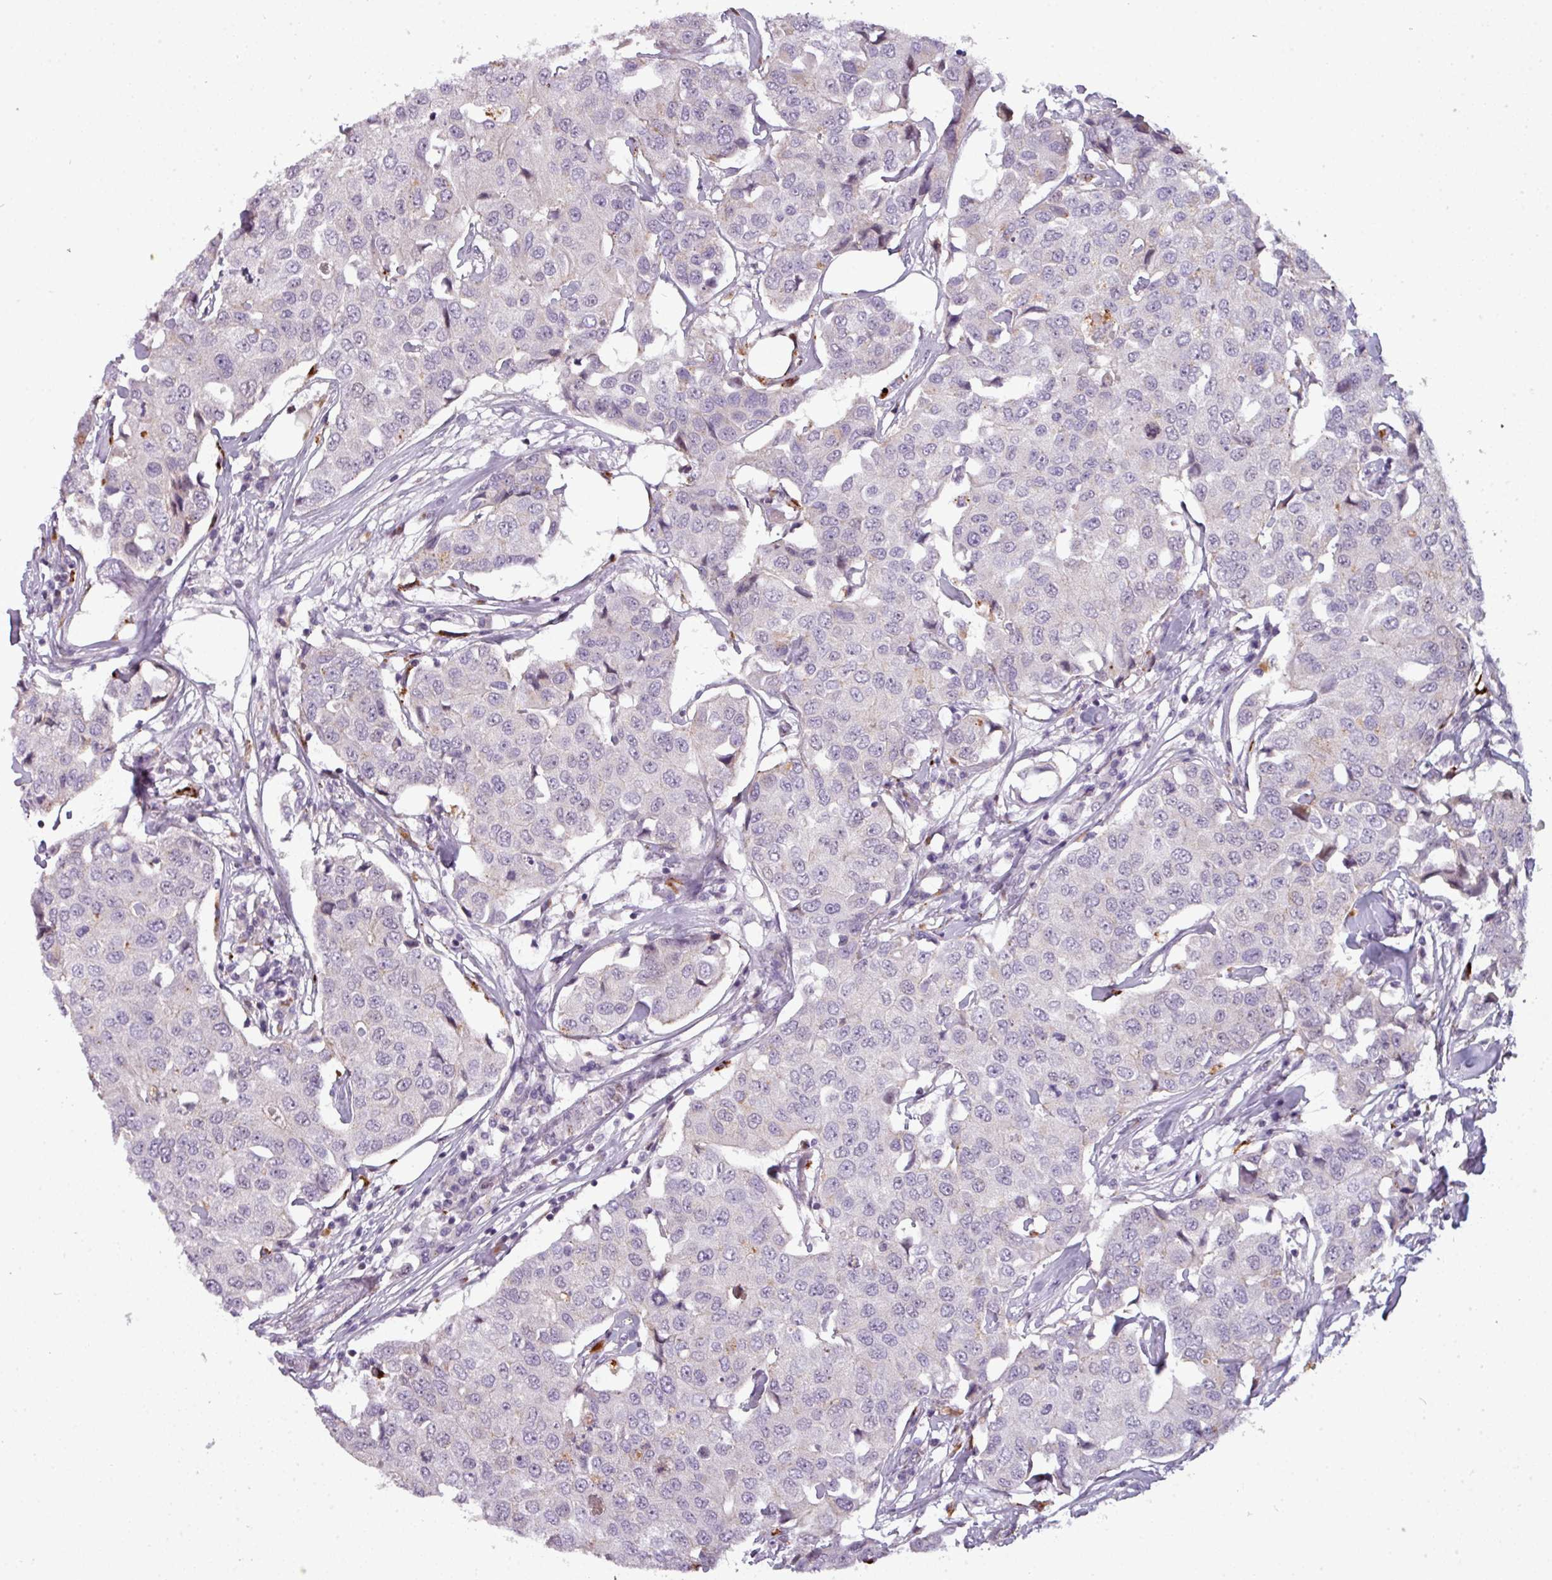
{"staining": {"intensity": "negative", "quantity": "none", "location": "none"}, "tissue": "breast cancer", "cell_type": "Tumor cells", "image_type": "cancer", "snomed": [{"axis": "morphology", "description": "Duct carcinoma"}, {"axis": "topography", "description": "Breast"}], "caption": "Immunohistochemistry (IHC) micrograph of breast invasive ductal carcinoma stained for a protein (brown), which displays no positivity in tumor cells. The staining was performed using DAB to visualize the protein expression in brown, while the nuclei were stained in blue with hematoxylin (Magnification: 20x).", "gene": "TMEFF1", "patient": {"sex": "female", "age": 80}}